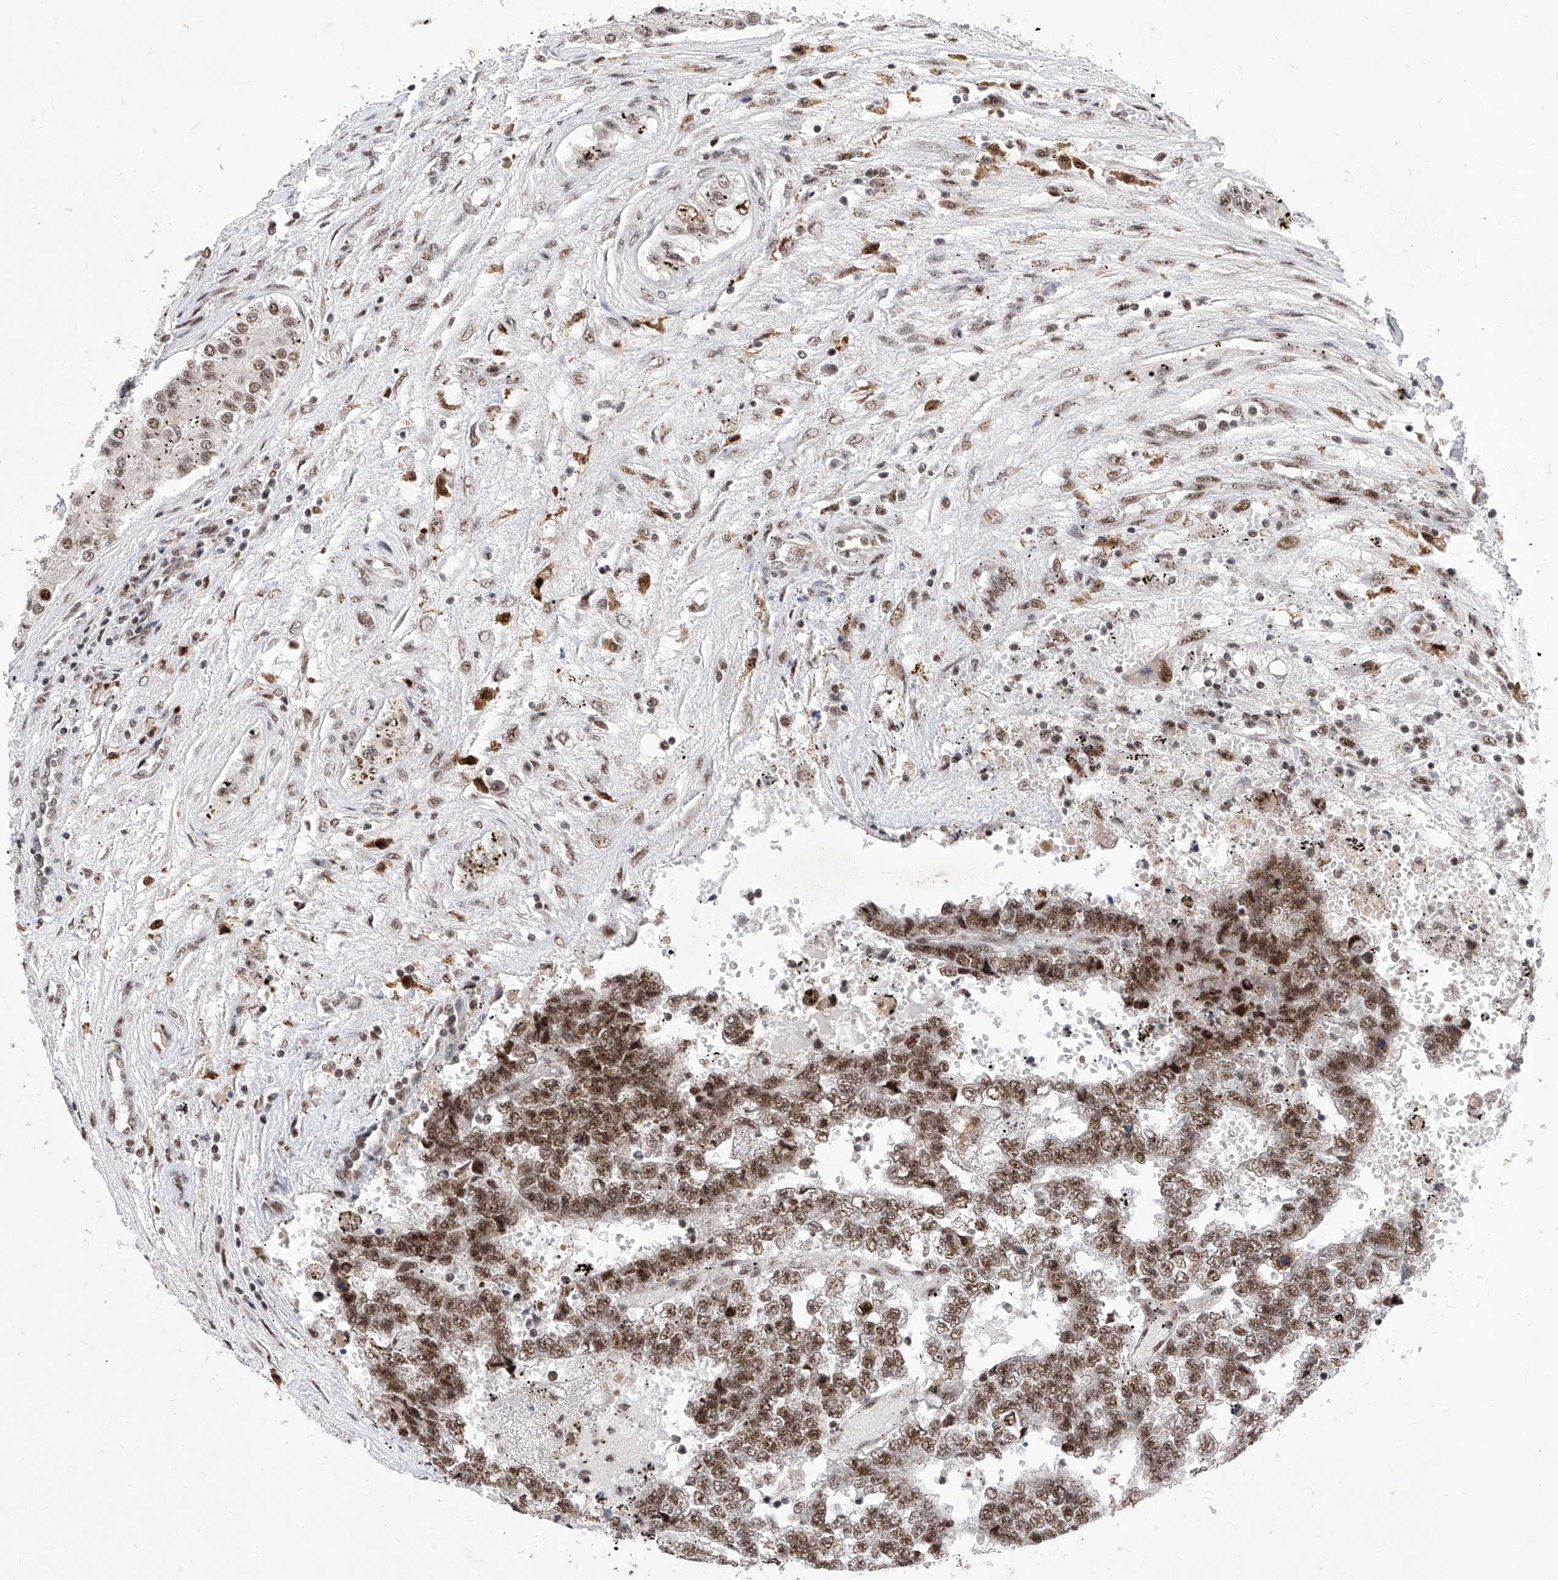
{"staining": {"intensity": "moderate", "quantity": ">75%", "location": "nuclear"}, "tissue": "testis cancer", "cell_type": "Tumor cells", "image_type": "cancer", "snomed": [{"axis": "morphology", "description": "Carcinoma, Embryonal, NOS"}, {"axis": "topography", "description": "Testis"}], "caption": "A medium amount of moderate nuclear staining is identified in approximately >75% of tumor cells in testis cancer (embryonal carcinoma) tissue.", "gene": "PHF5A", "patient": {"sex": "male", "age": 25}}